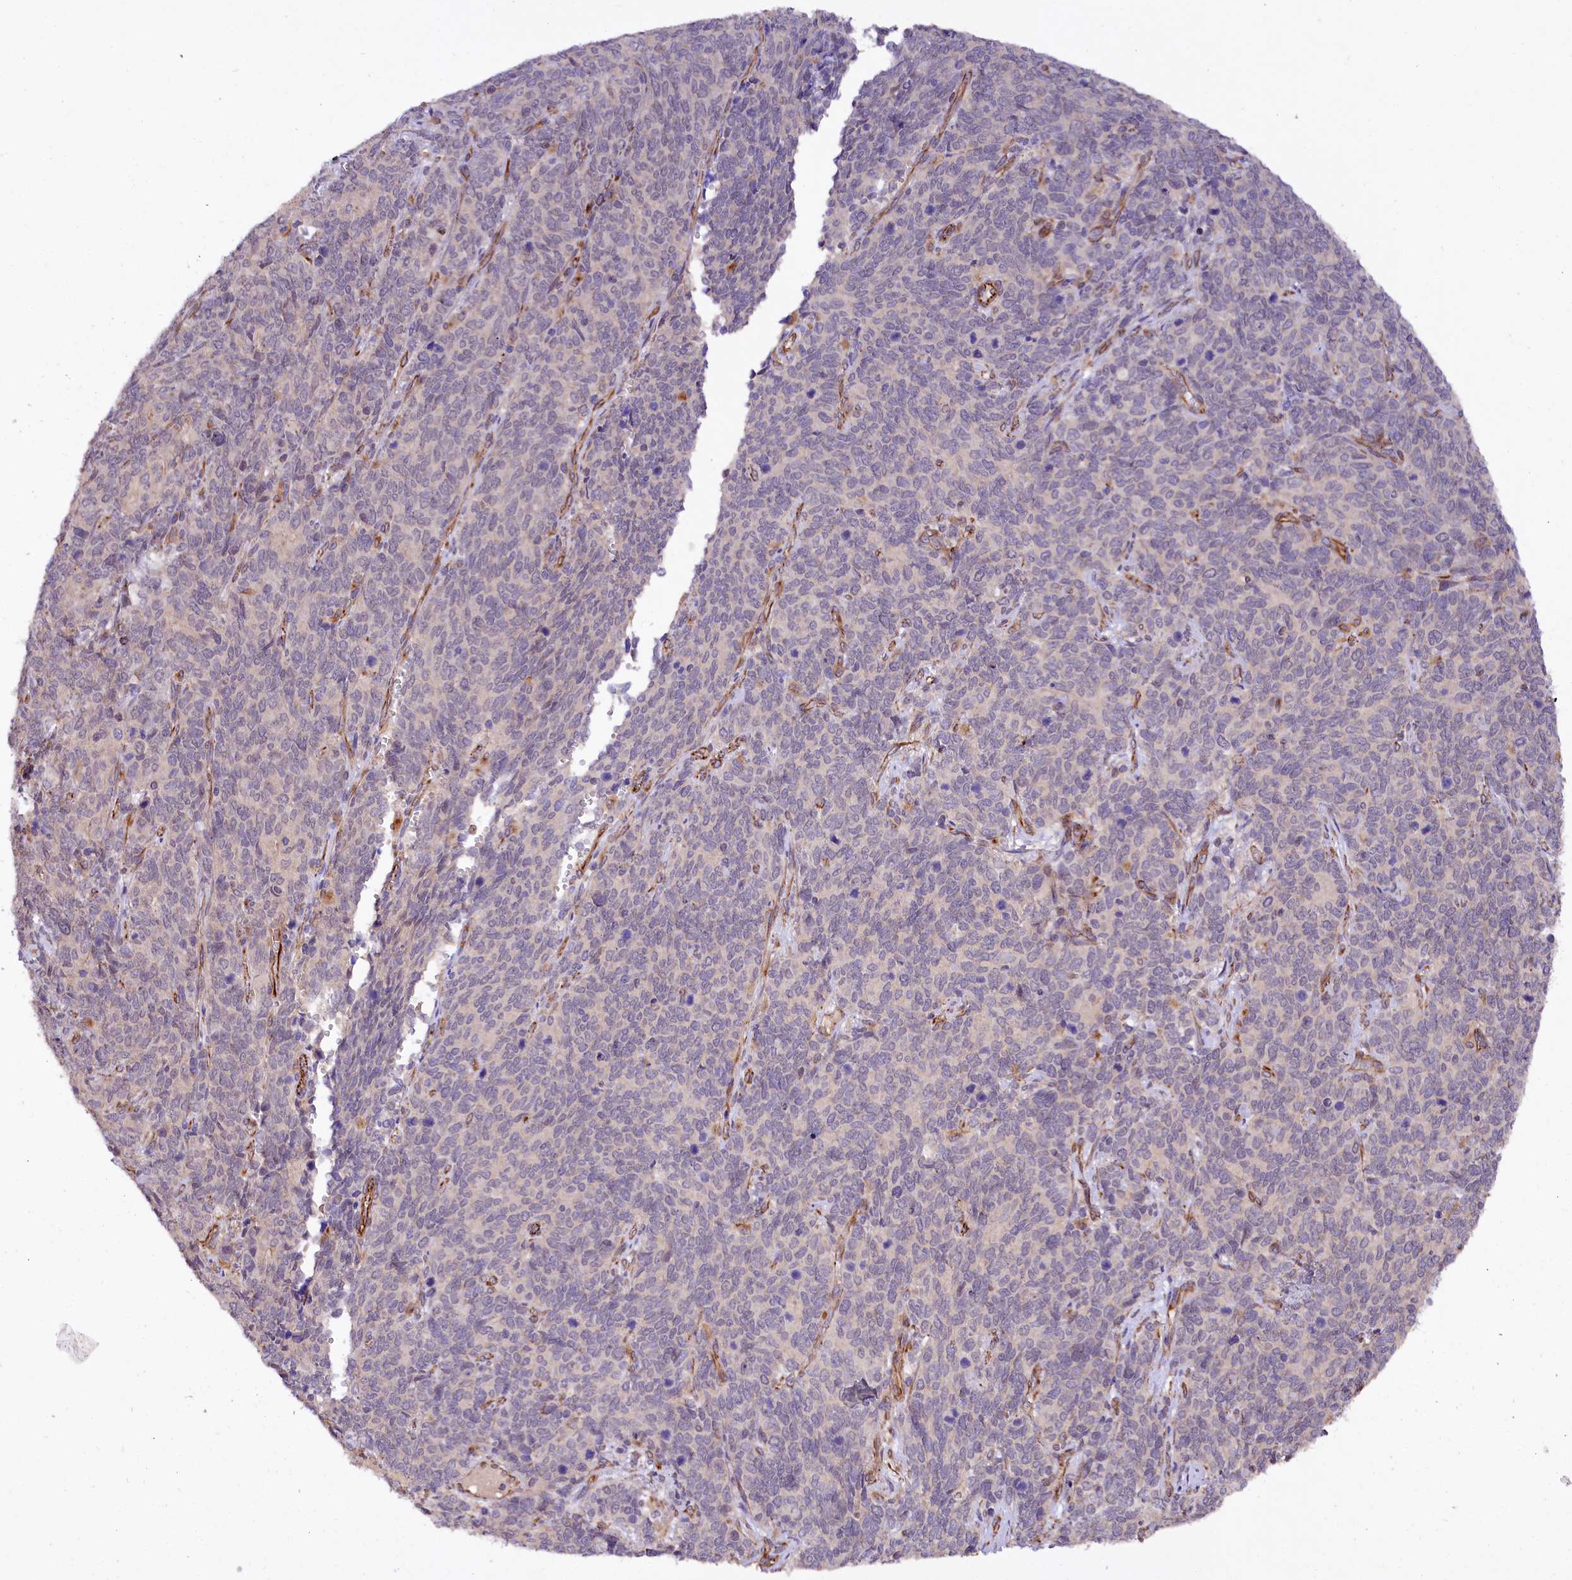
{"staining": {"intensity": "negative", "quantity": "none", "location": "none"}, "tissue": "cervical cancer", "cell_type": "Tumor cells", "image_type": "cancer", "snomed": [{"axis": "morphology", "description": "Squamous cell carcinoma, NOS"}, {"axis": "topography", "description": "Cervix"}], "caption": "Photomicrograph shows no protein staining in tumor cells of cervical cancer (squamous cell carcinoma) tissue.", "gene": "TTC12", "patient": {"sex": "female", "age": 60}}